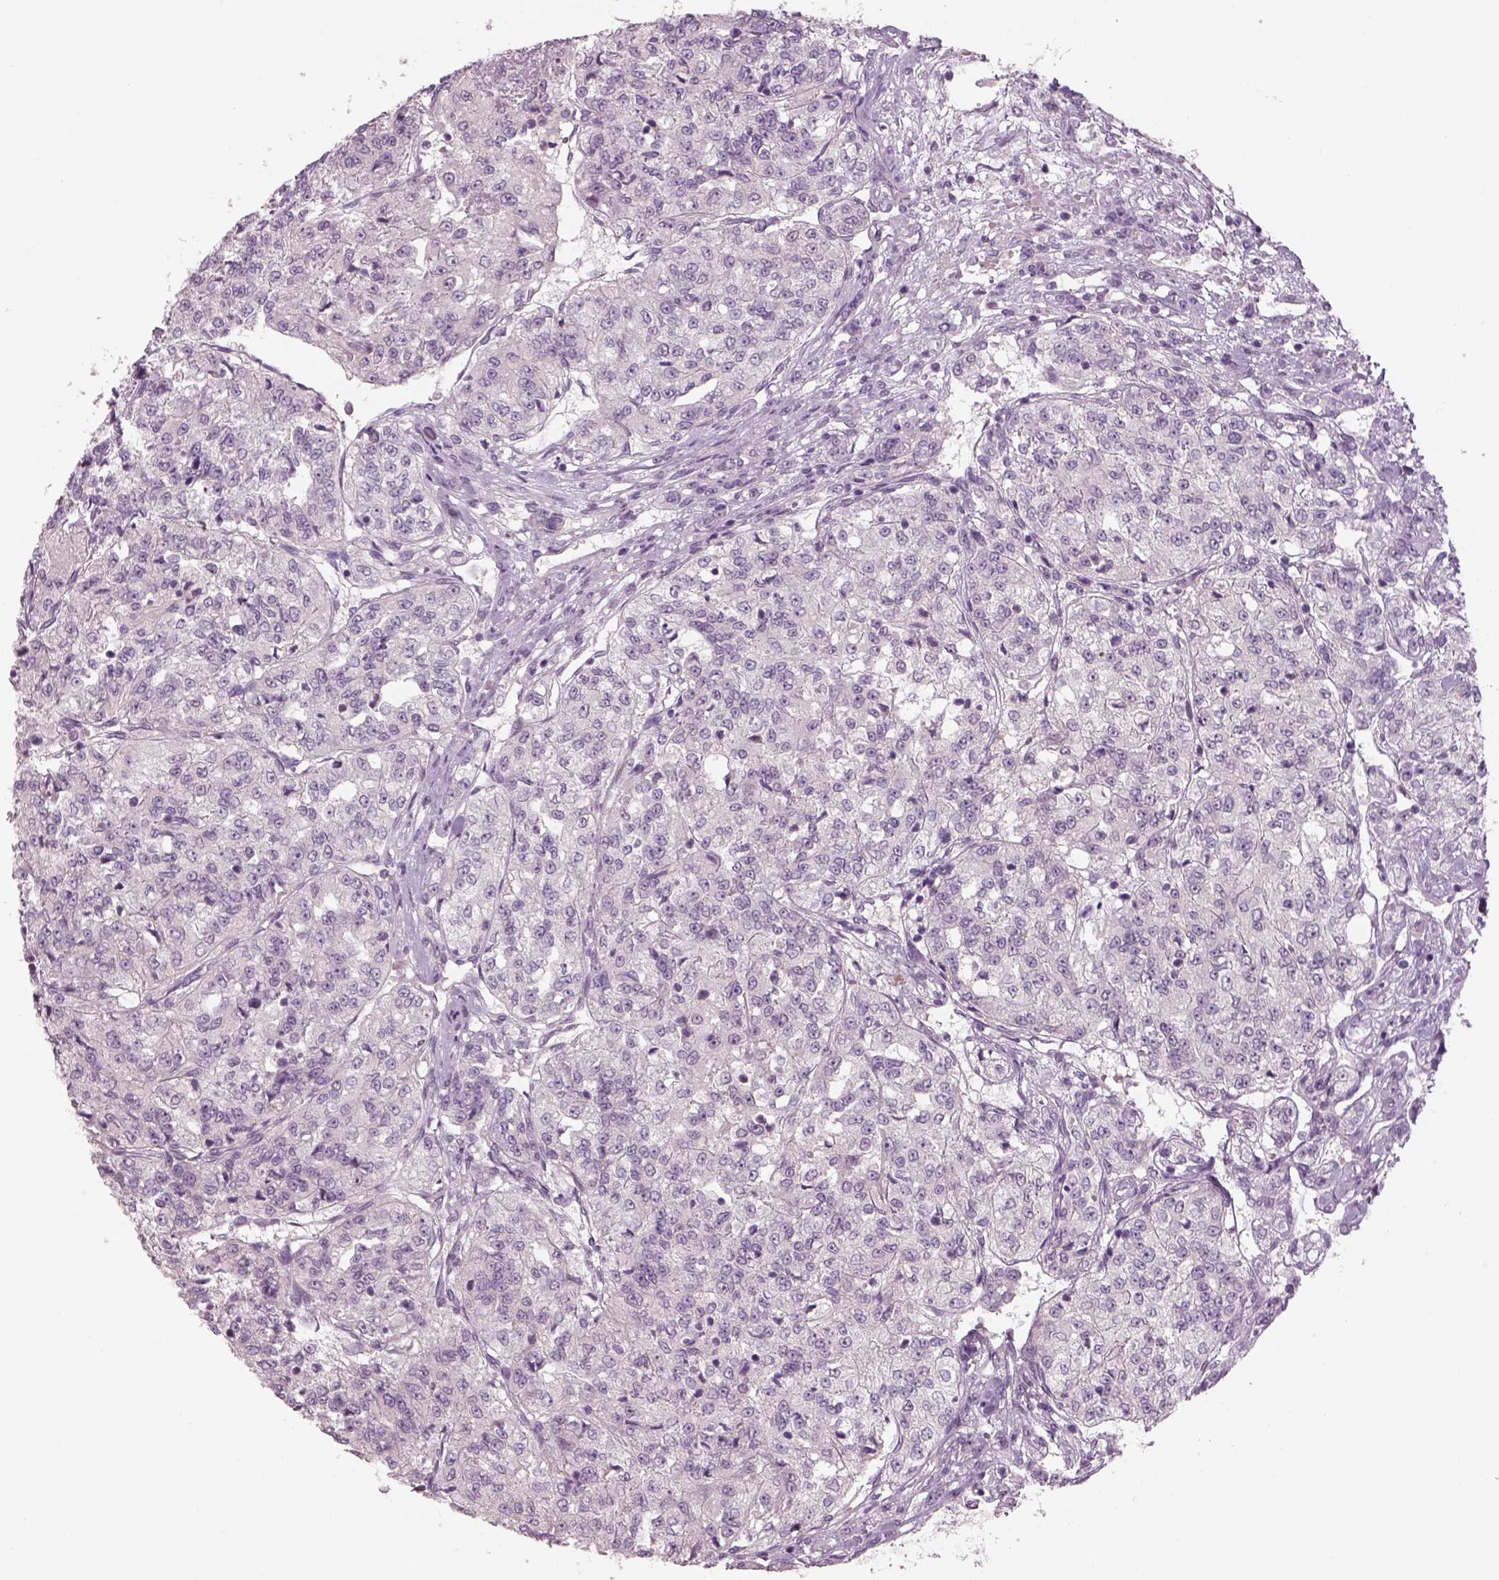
{"staining": {"intensity": "negative", "quantity": "none", "location": "none"}, "tissue": "renal cancer", "cell_type": "Tumor cells", "image_type": "cancer", "snomed": [{"axis": "morphology", "description": "Adenocarcinoma, NOS"}, {"axis": "topography", "description": "Kidney"}], "caption": "The IHC micrograph has no significant staining in tumor cells of renal cancer tissue.", "gene": "PENK", "patient": {"sex": "female", "age": 63}}